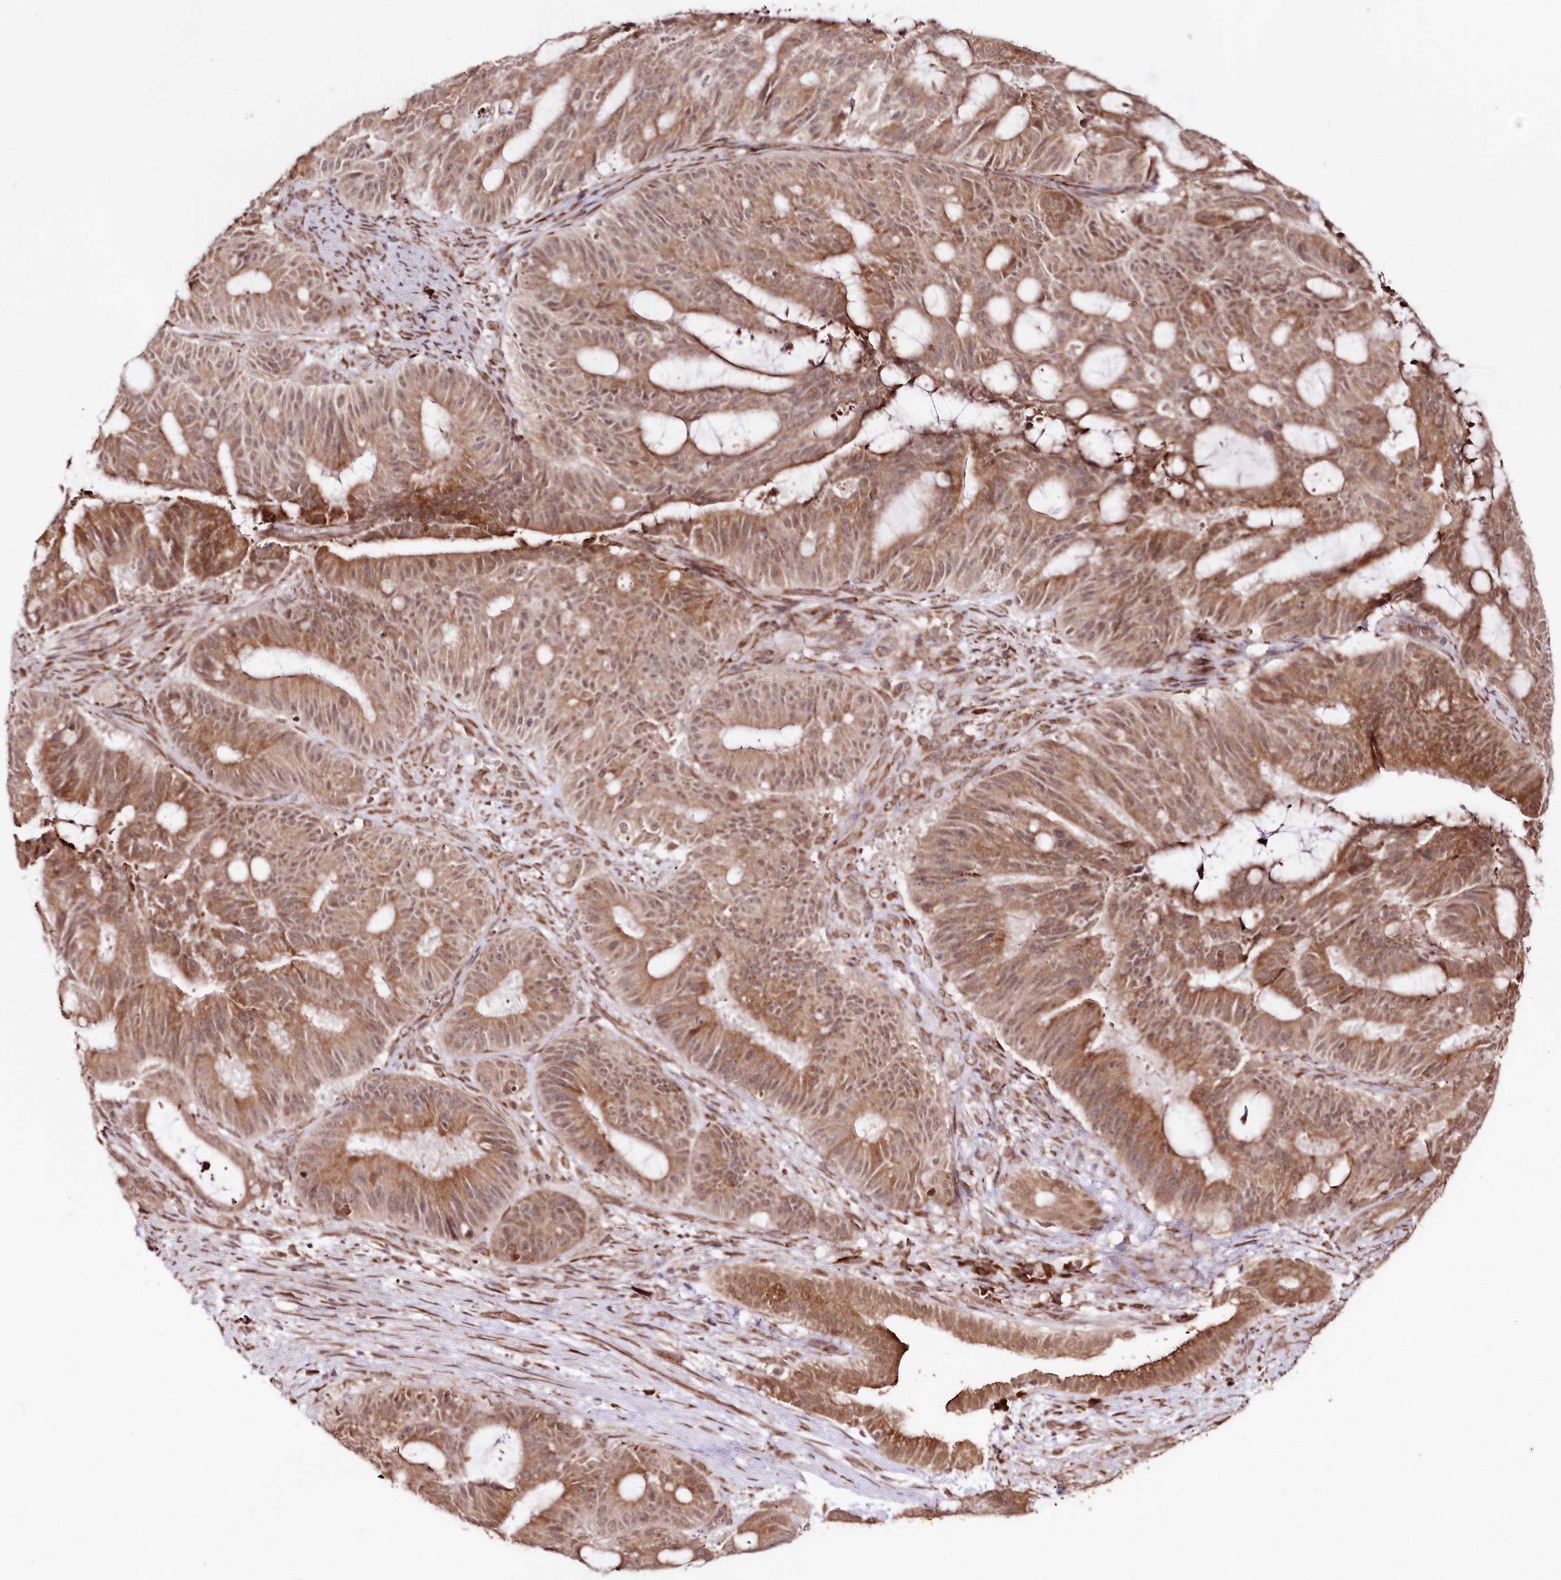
{"staining": {"intensity": "moderate", "quantity": ">75%", "location": "cytoplasmic/membranous,nuclear"}, "tissue": "liver cancer", "cell_type": "Tumor cells", "image_type": "cancer", "snomed": [{"axis": "morphology", "description": "Normal tissue, NOS"}, {"axis": "morphology", "description": "Cholangiocarcinoma"}, {"axis": "topography", "description": "Liver"}, {"axis": "topography", "description": "Peripheral nerve tissue"}], "caption": "Immunohistochemical staining of liver cancer demonstrates medium levels of moderate cytoplasmic/membranous and nuclear protein staining in approximately >75% of tumor cells. (Brightfield microscopy of DAB IHC at high magnification).", "gene": "ENSG00000144785", "patient": {"sex": "female", "age": 73}}